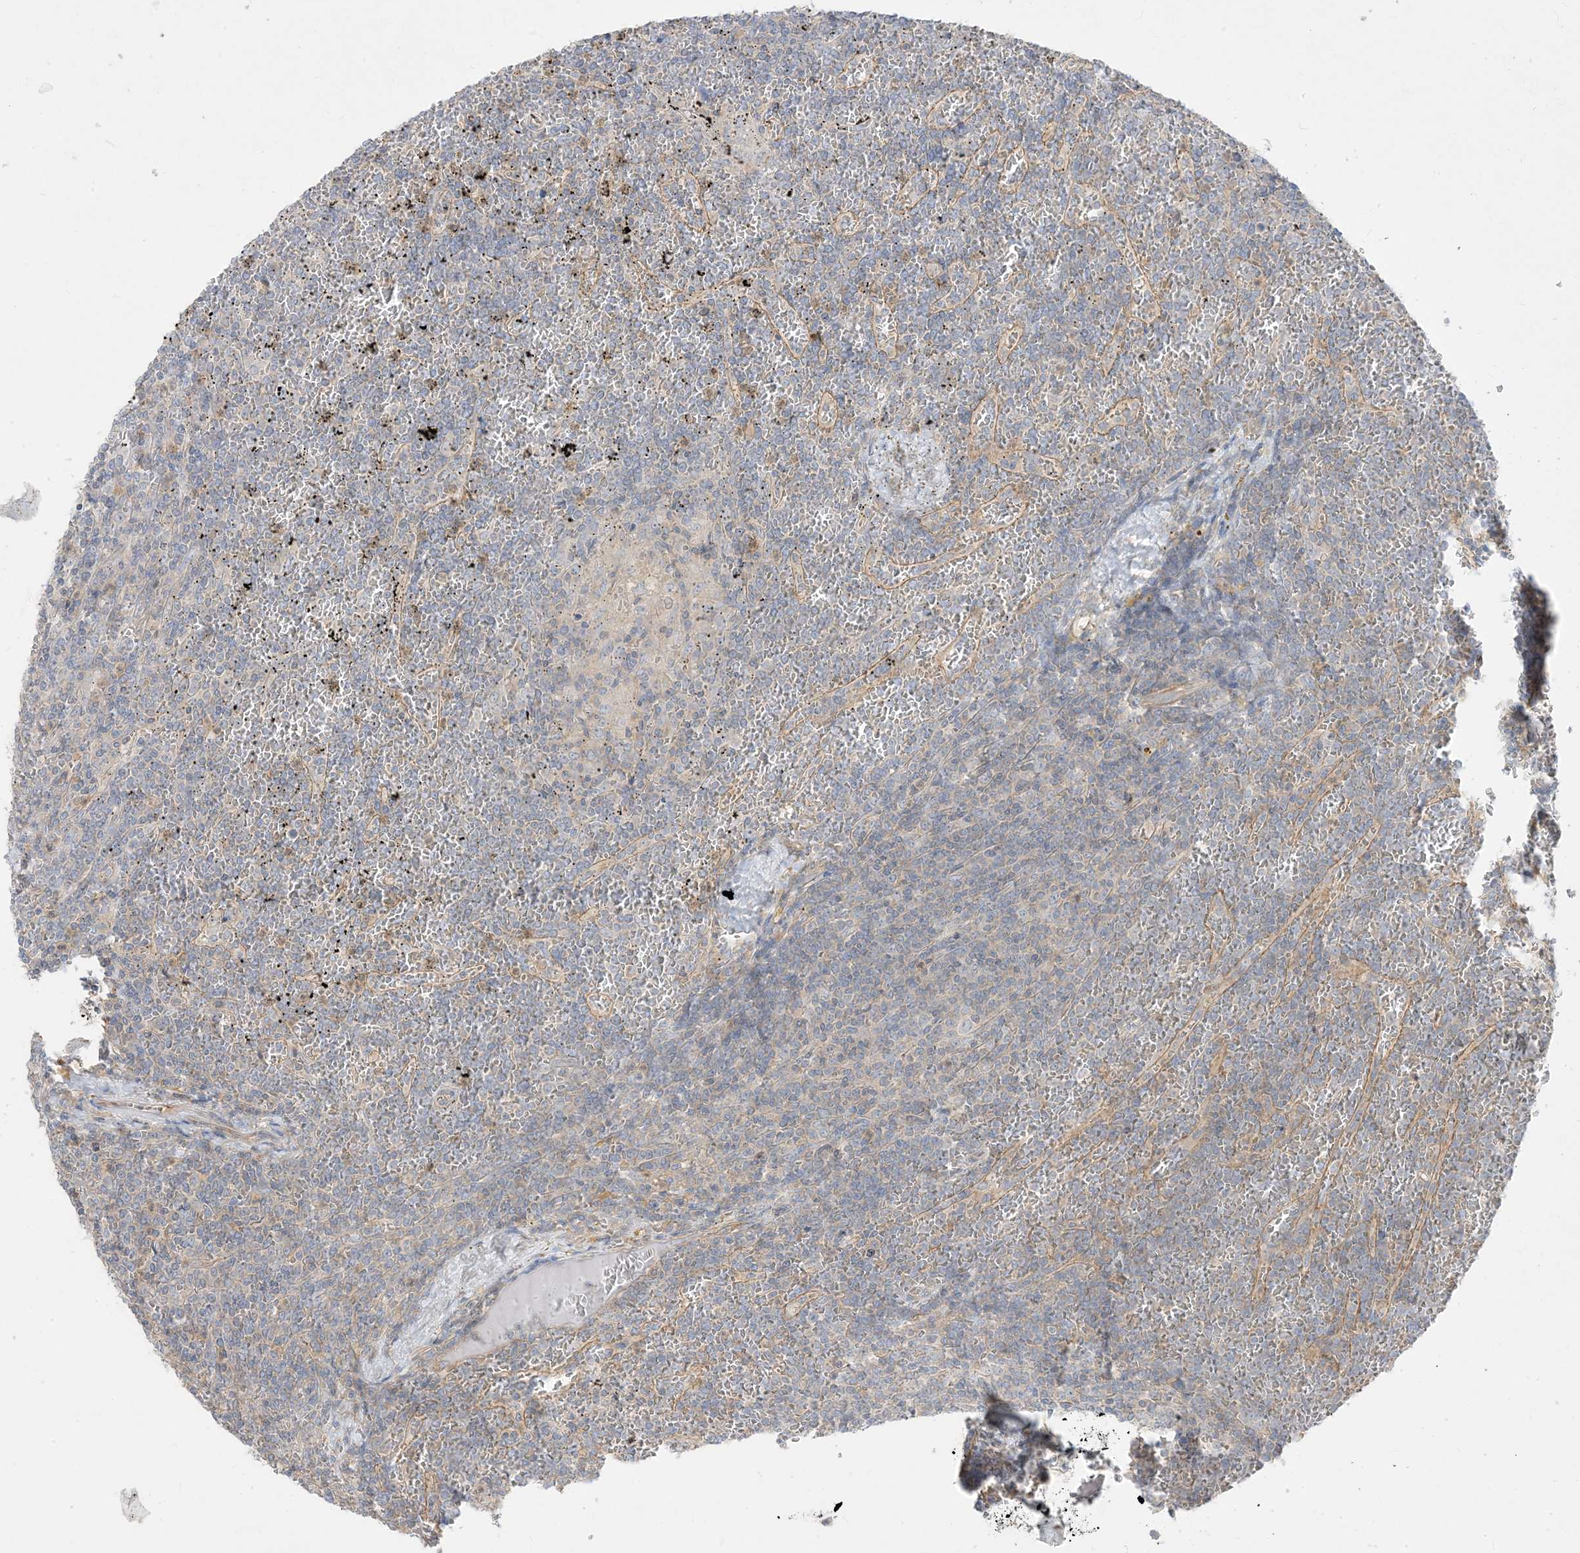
{"staining": {"intensity": "negative", "quantity": "none", "location": "none"}, "tissue": "lymphoma", "cell_type": "Tumor cells", "image_type": "cancer", "snomed": [{"axis": "morphology", "description": "Malignant lymphoma, non-Hodgkin's type, Low grade"}, {"axis": "topography", "description": "Spleen"}], "caption": "High power microscopy photomicrograph of an immunohistochemistry histopathology image of lymphoma, revealing no significant expression in tumor cells. Brightfield microscopy of immunohistochemistry (IHC) stained with DAB (3,3'-diaminobenzidine) (brown) and hematoxylin (blue), captured at high magnification.", "gene": "ARHGEF9", "patient": {"sex": "female", "age": 19}}